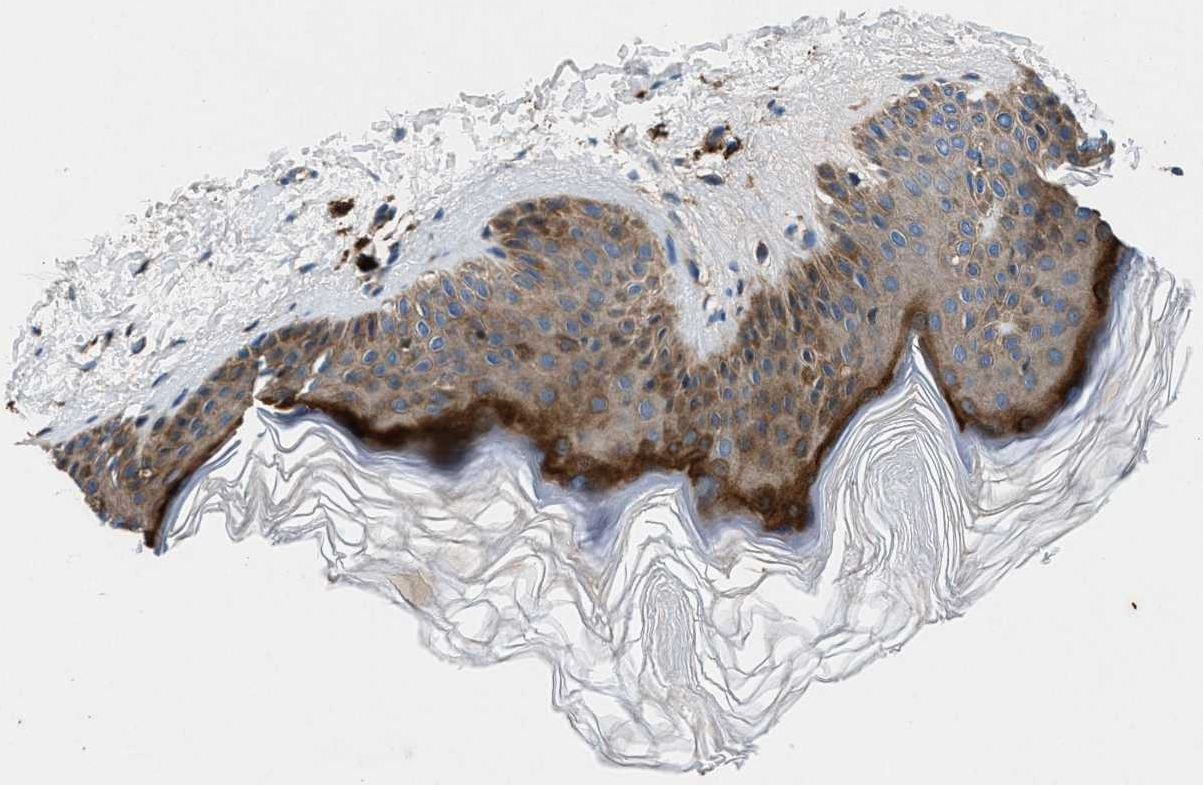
{"staining": {"intensity": "moderate", "quantity": ">75%", "location": "cytoplasmic/membranous"}, "tissue": "skin", "cell_type": "Fibroblasts", "image_type": "normal", "snomed": [{"axis": "morphology", "description": "Normal tissue, NOS"}, {"axis": "morphology", "description": "Malignant melanoma, Metastatic site"}, {"axis": "topography", "description": "Skin"}], "caption": "Moderate cytoplasmic/membranous positivity is identified in approximately >75% of fibroblasts in benign skin.", "gene": "FAM221A", "patient": {"sex": "male", "age": 41}}